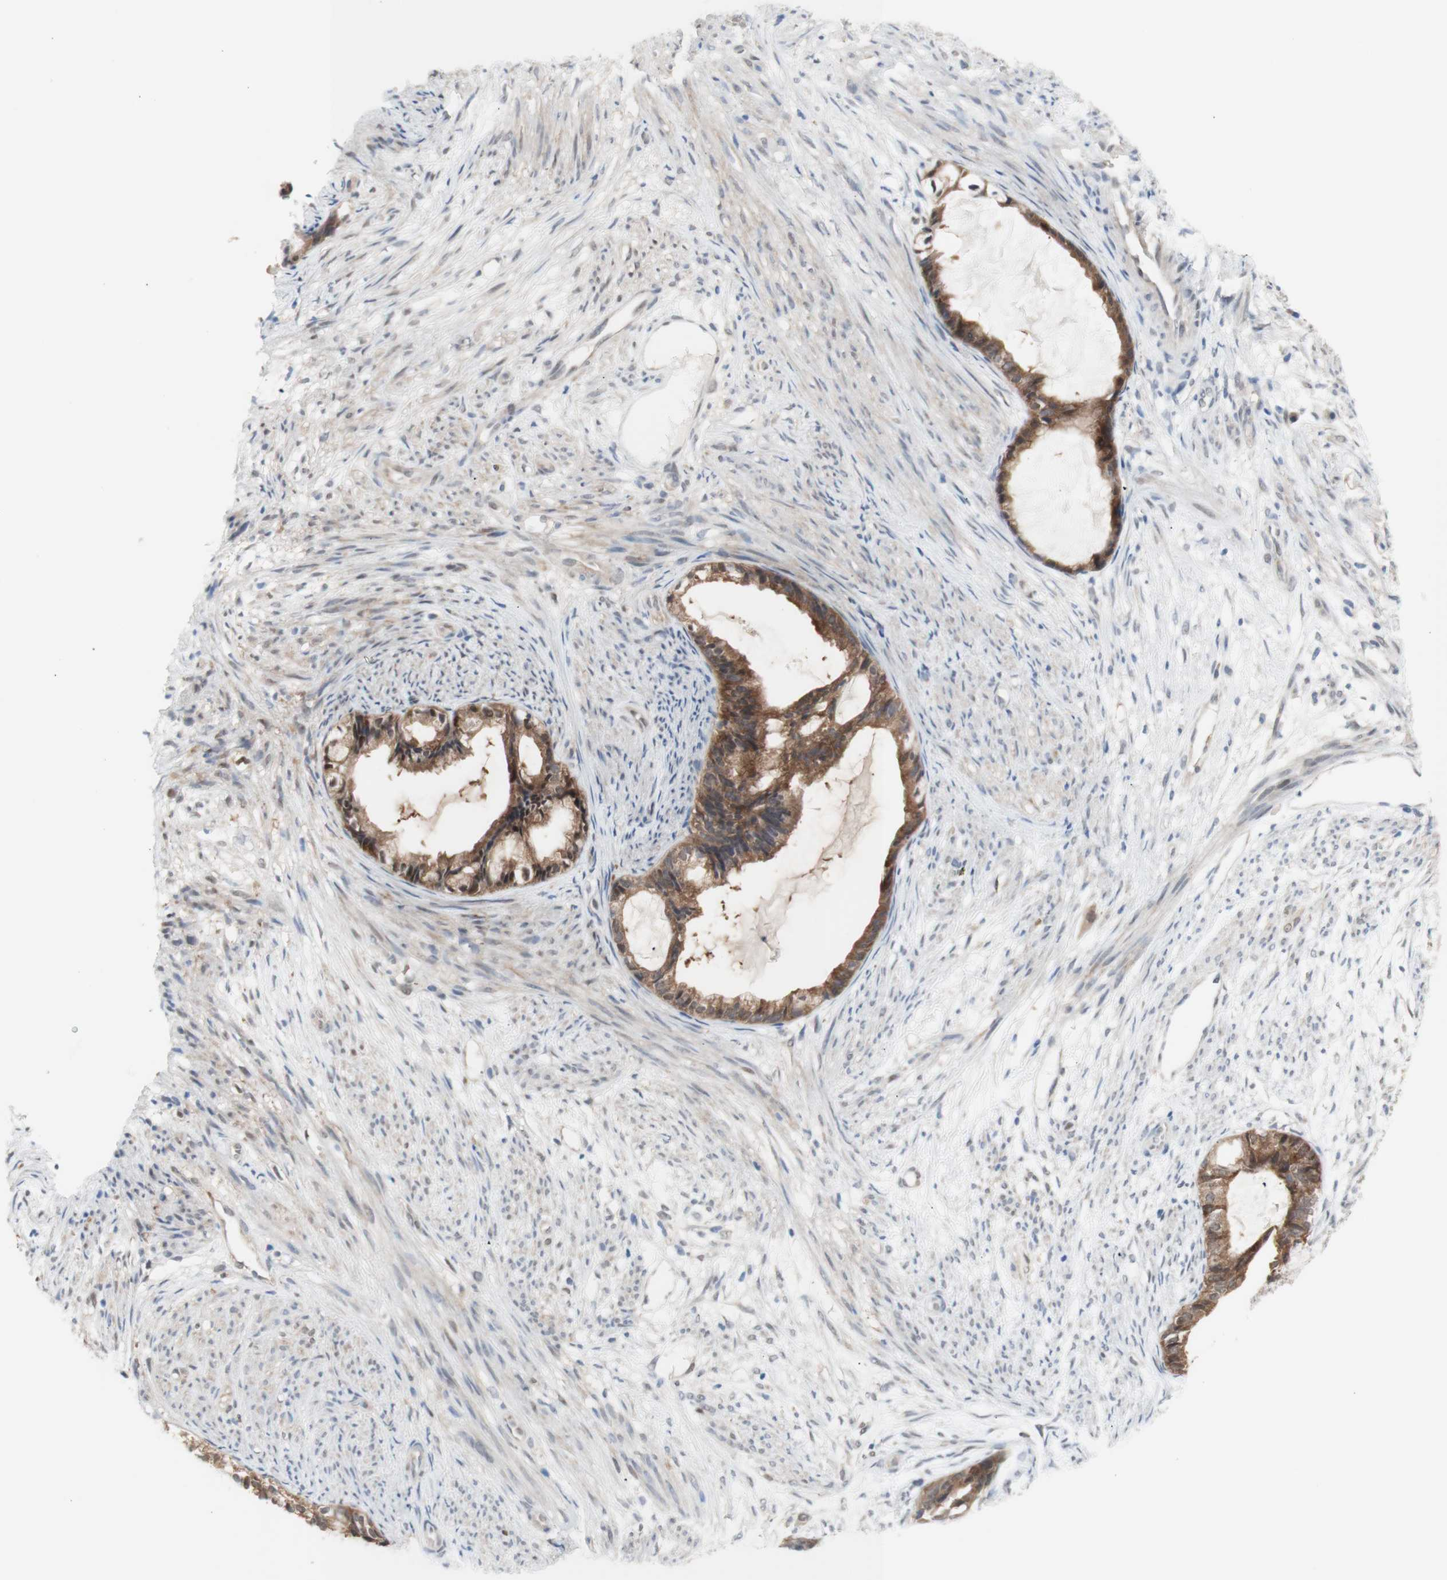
{"staining": {"intensity": "moderate", "quantity": ">75%", "location": "cytoplasmic/membranous"}, "tissue": "cervical cancer", "cell_type": "Tumor cells", "image_type": "cancer", "snomed": [{"axis": "morphology", "description": "Normal tissue, NOS"}, {"axis": "morphology", "description": "Adenocarcinoma, NOS"}, {"axis": "topography", "description": "Cervix"}, {"axis": "topography", "description": "Endometrium"}], "caption": "Adenocarcinoma (cervical) was stained to show a protein in brown. There is medium levels of moderate cytoplasmic/membranous expression in approximately >75% of tumor cells.", "gene": "PRMT5", "patient": {"sex": "female", "age": 86}}